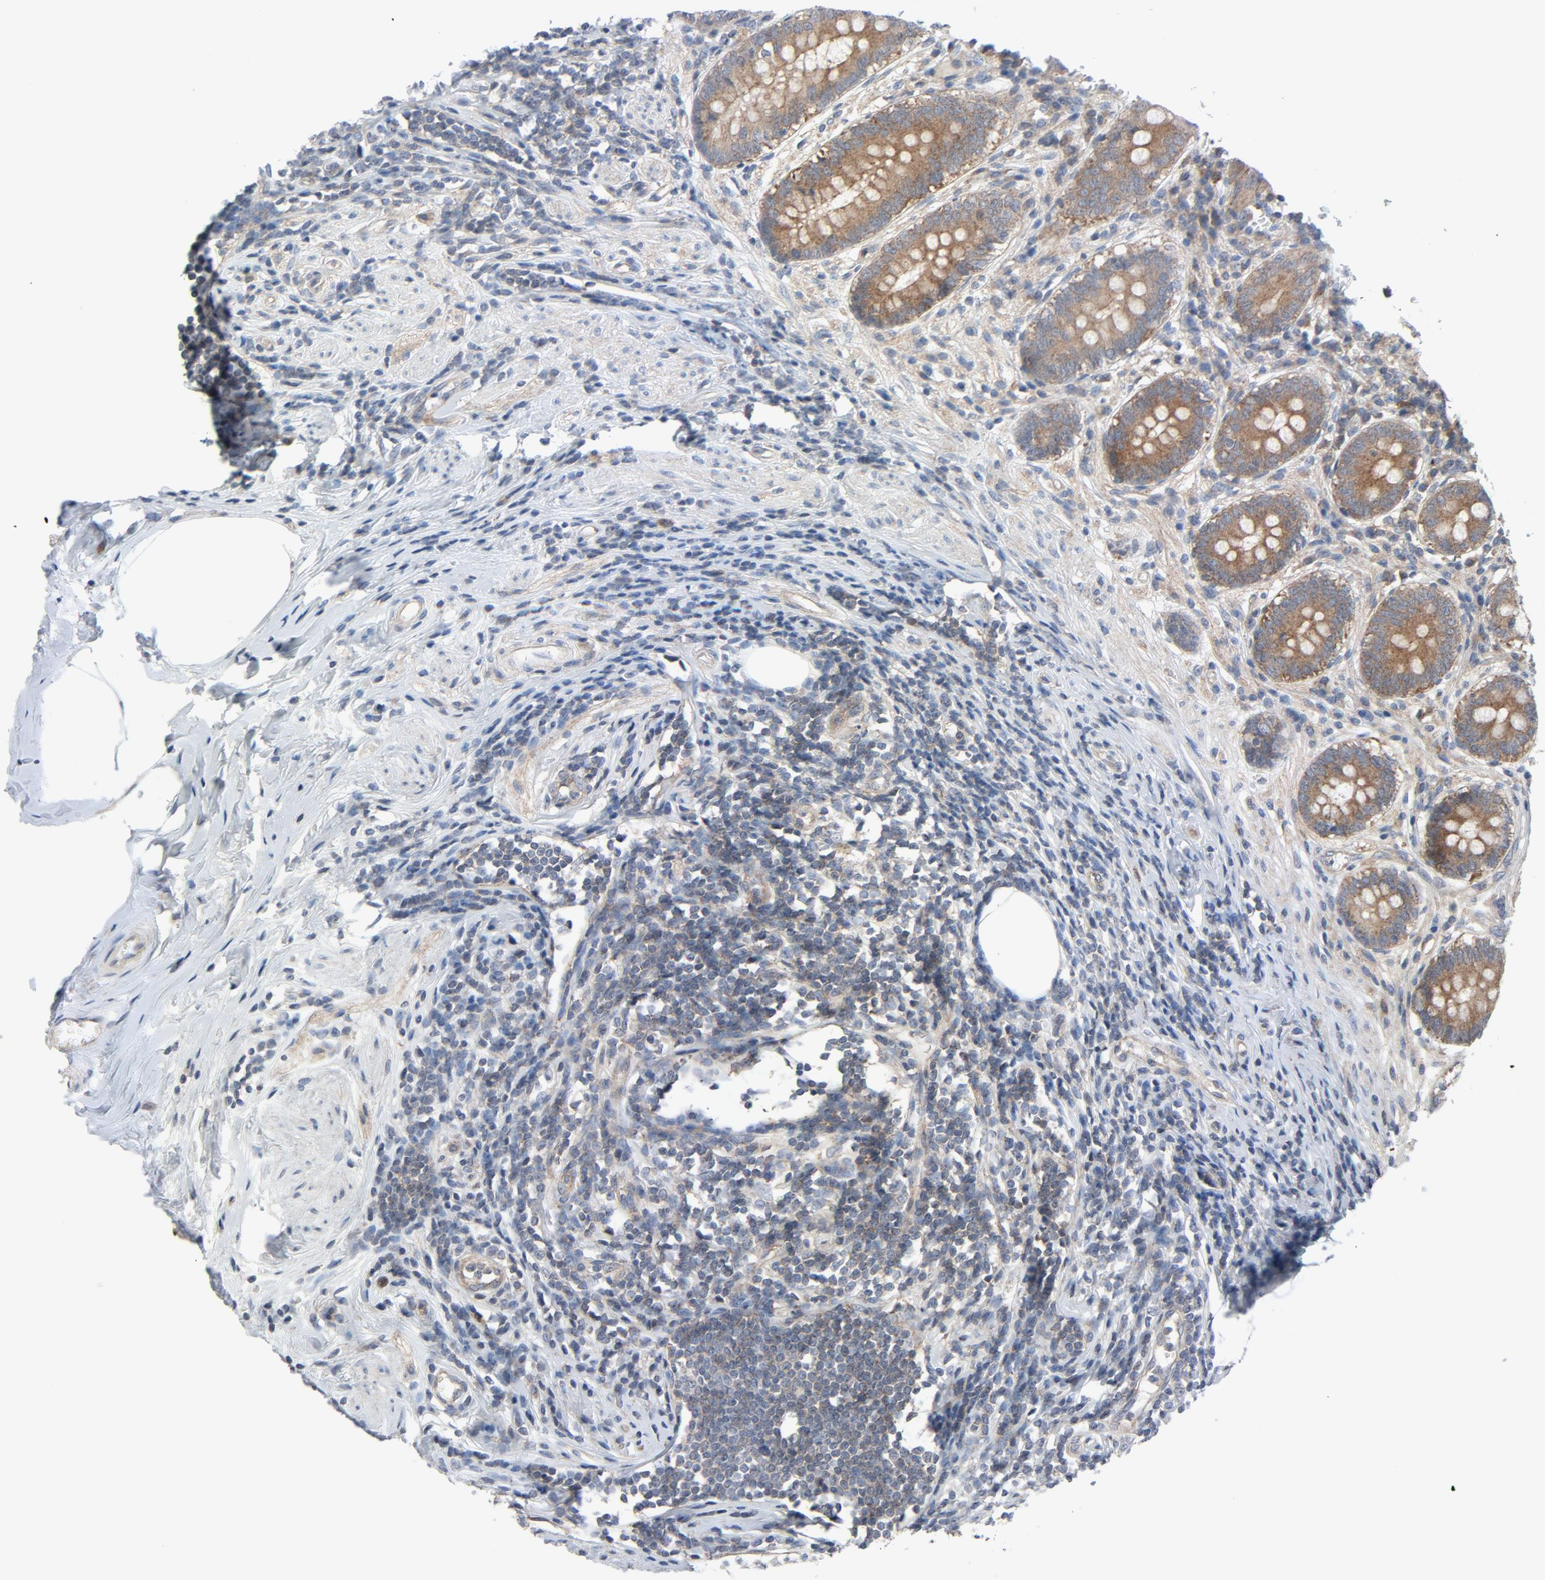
{"staining": {"intensity": "moderate", "quantity": ">75%", "location": "cytoplasmic/membranous"}, "tissue": "appendix", "cell_type": "Glandular cells", "image_type": "normal", "snomed": [{"axis": "morphology", "description": "Normal tissue, NOS"}, {"axis": "topography", "description": "Appendix"}], "caption": "Normal appendix displays moderate cytoplasmic/membranous expression in approximately >75% of glandular cells.", "gene": "TSG101", "patient": {"sex": "female", "age": 50}}